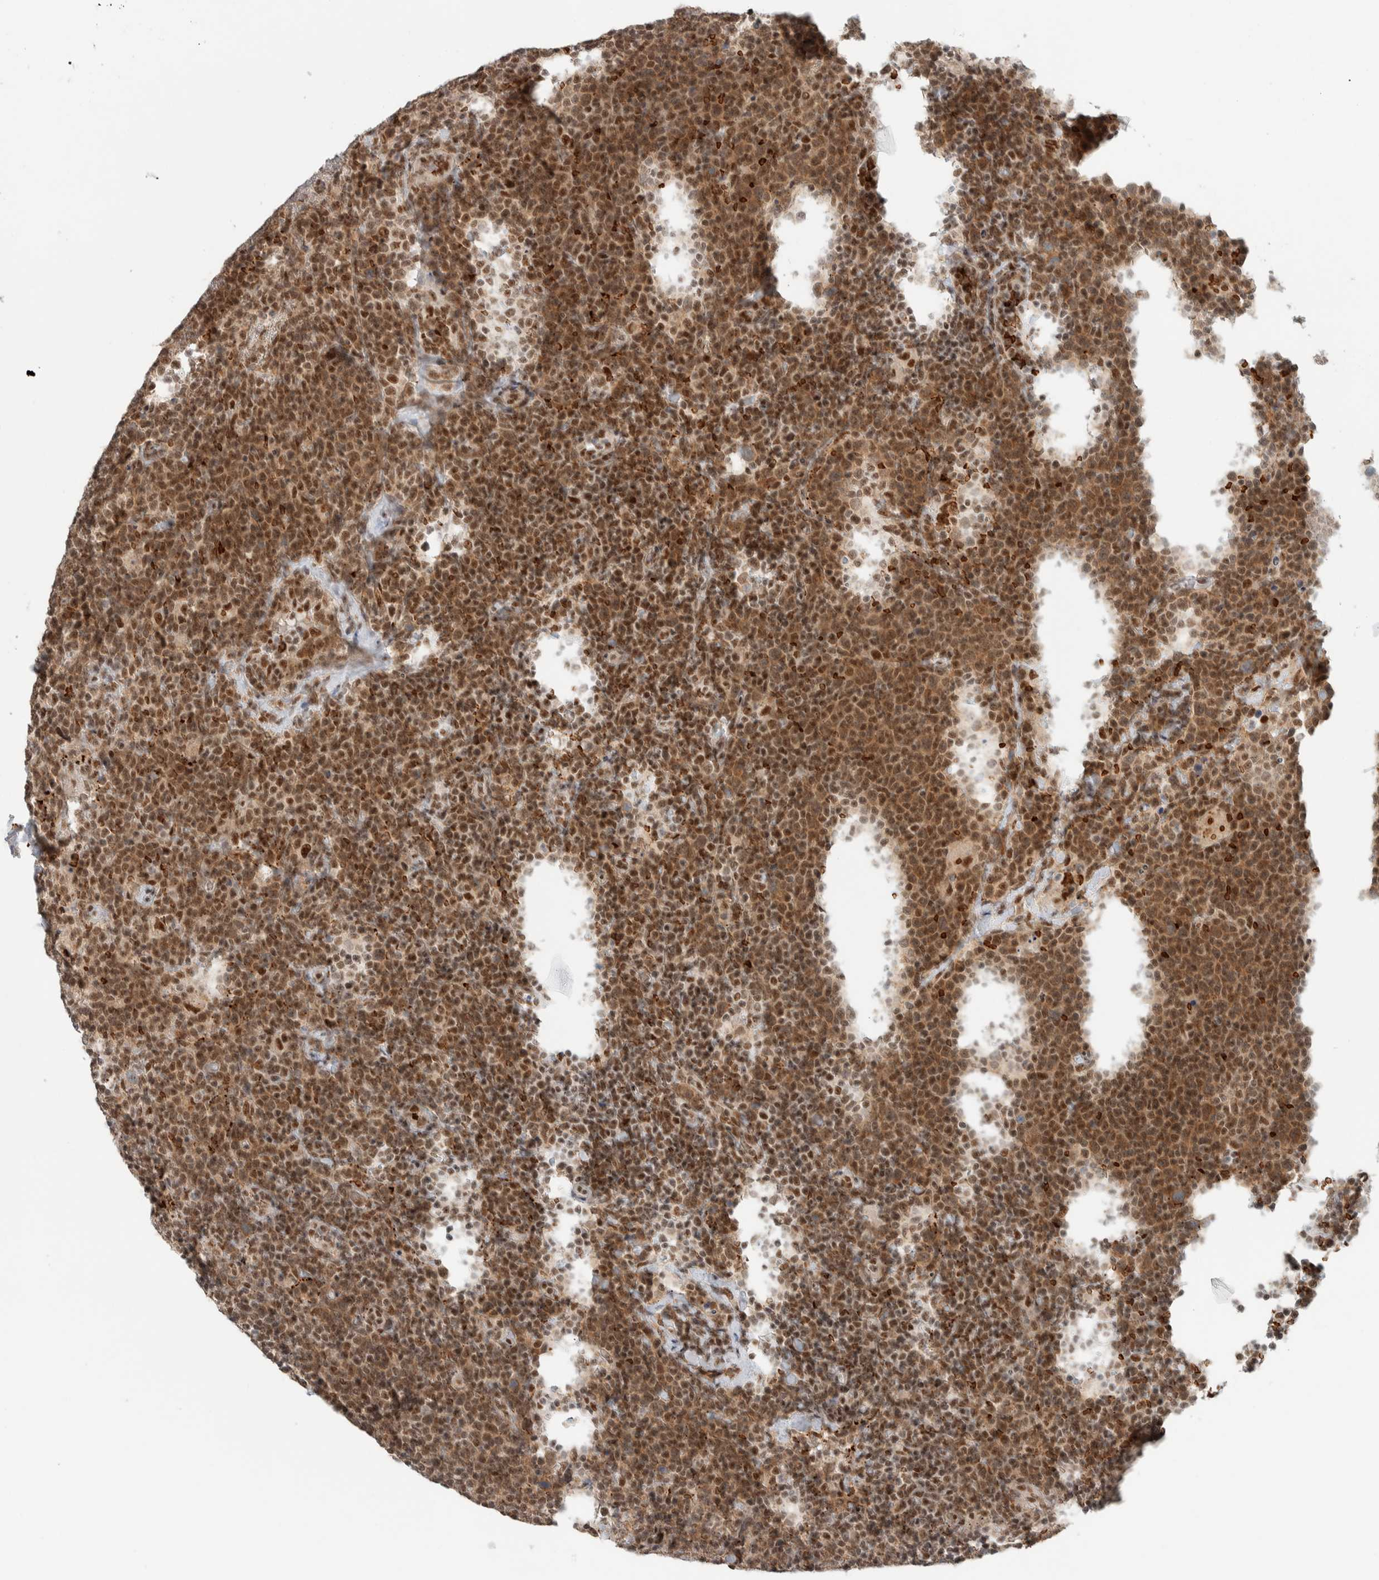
{"staining": {"intensity": "strong", "quantity": ">75%", "location": "cytoplasmic/membranous,nuclear"}, "tissue": "lymphoma", "cell_type": "Tumor cells", "image_type": "cancer", "snomed": [{"axis": "morphology", "description": "Malignant lymphoma, non-Hodgkin's type, High grade"}, {"axis": "topography", "description": "Lymph node"}], "caption": "This image displays IHC staining of lymphoma, with high strong cytoplasmic/membranous and nuclear positivity in about >75% of tumor cells.", "gene": "ZBTB2", "patient": {"sex": "male", "age": 61}}